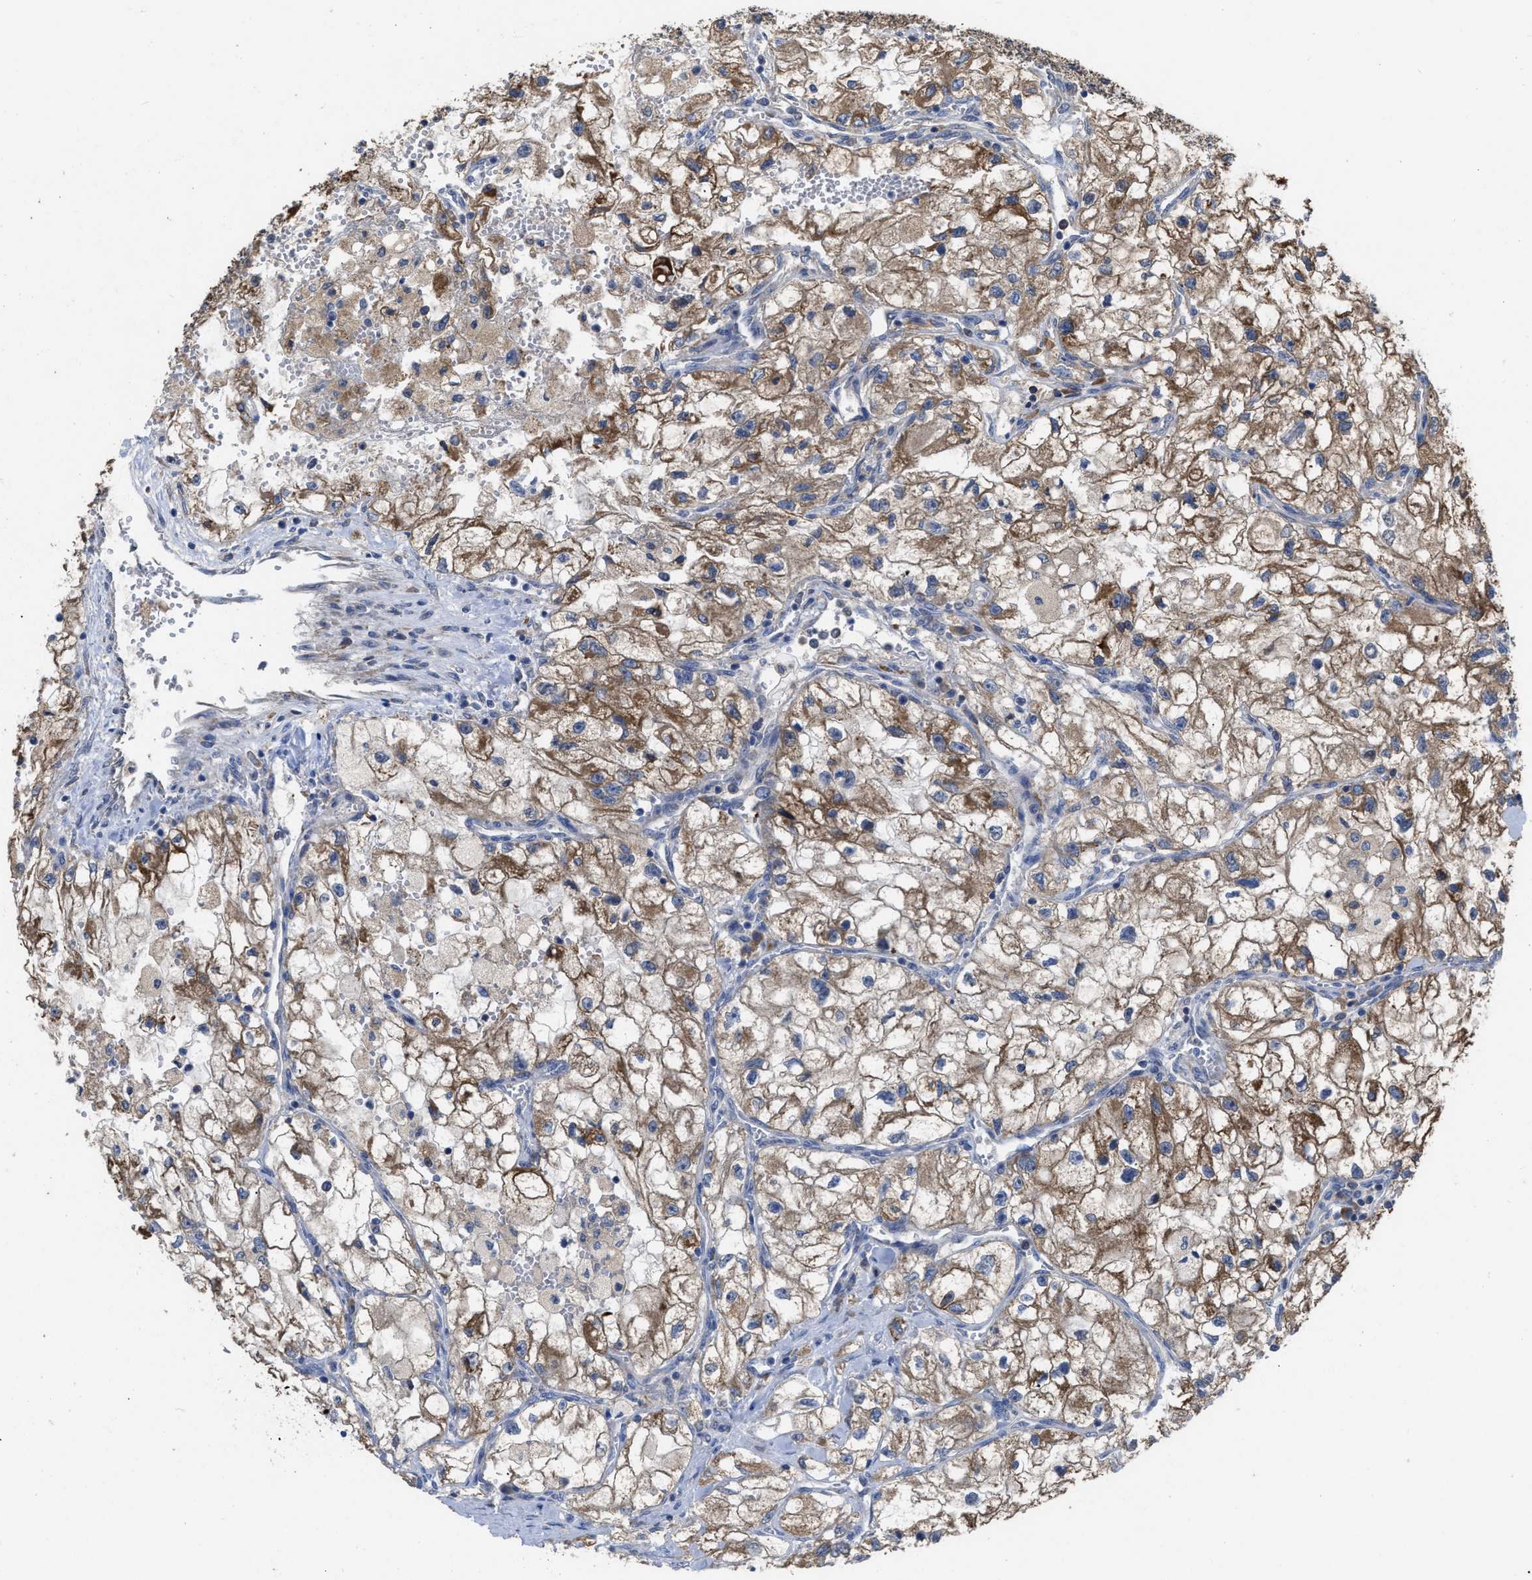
{"staining": {"intensity": "moderate", "quantity": ">75%", "location": "cytoplasmic/membranous"}, "tissue": "renal cancer", "cell_type": "Tumor cells", "image_type": "cancer", "snomed": [{"axis": "morphology", "description": "Adenocarcinoma, NOS"}, {"axis": "topography", "description": "Kidney"}], "caption": "Immunohistochemical staining of human renal adenocarcinoma demonstrates moderate cytoplasmic/membranous protein expression in approximately >75% of tumor cells. (IHC, brightfield microscopy, high magnification).", "gene": "AK2", "patient": {"sex": "female", "age": 70}}